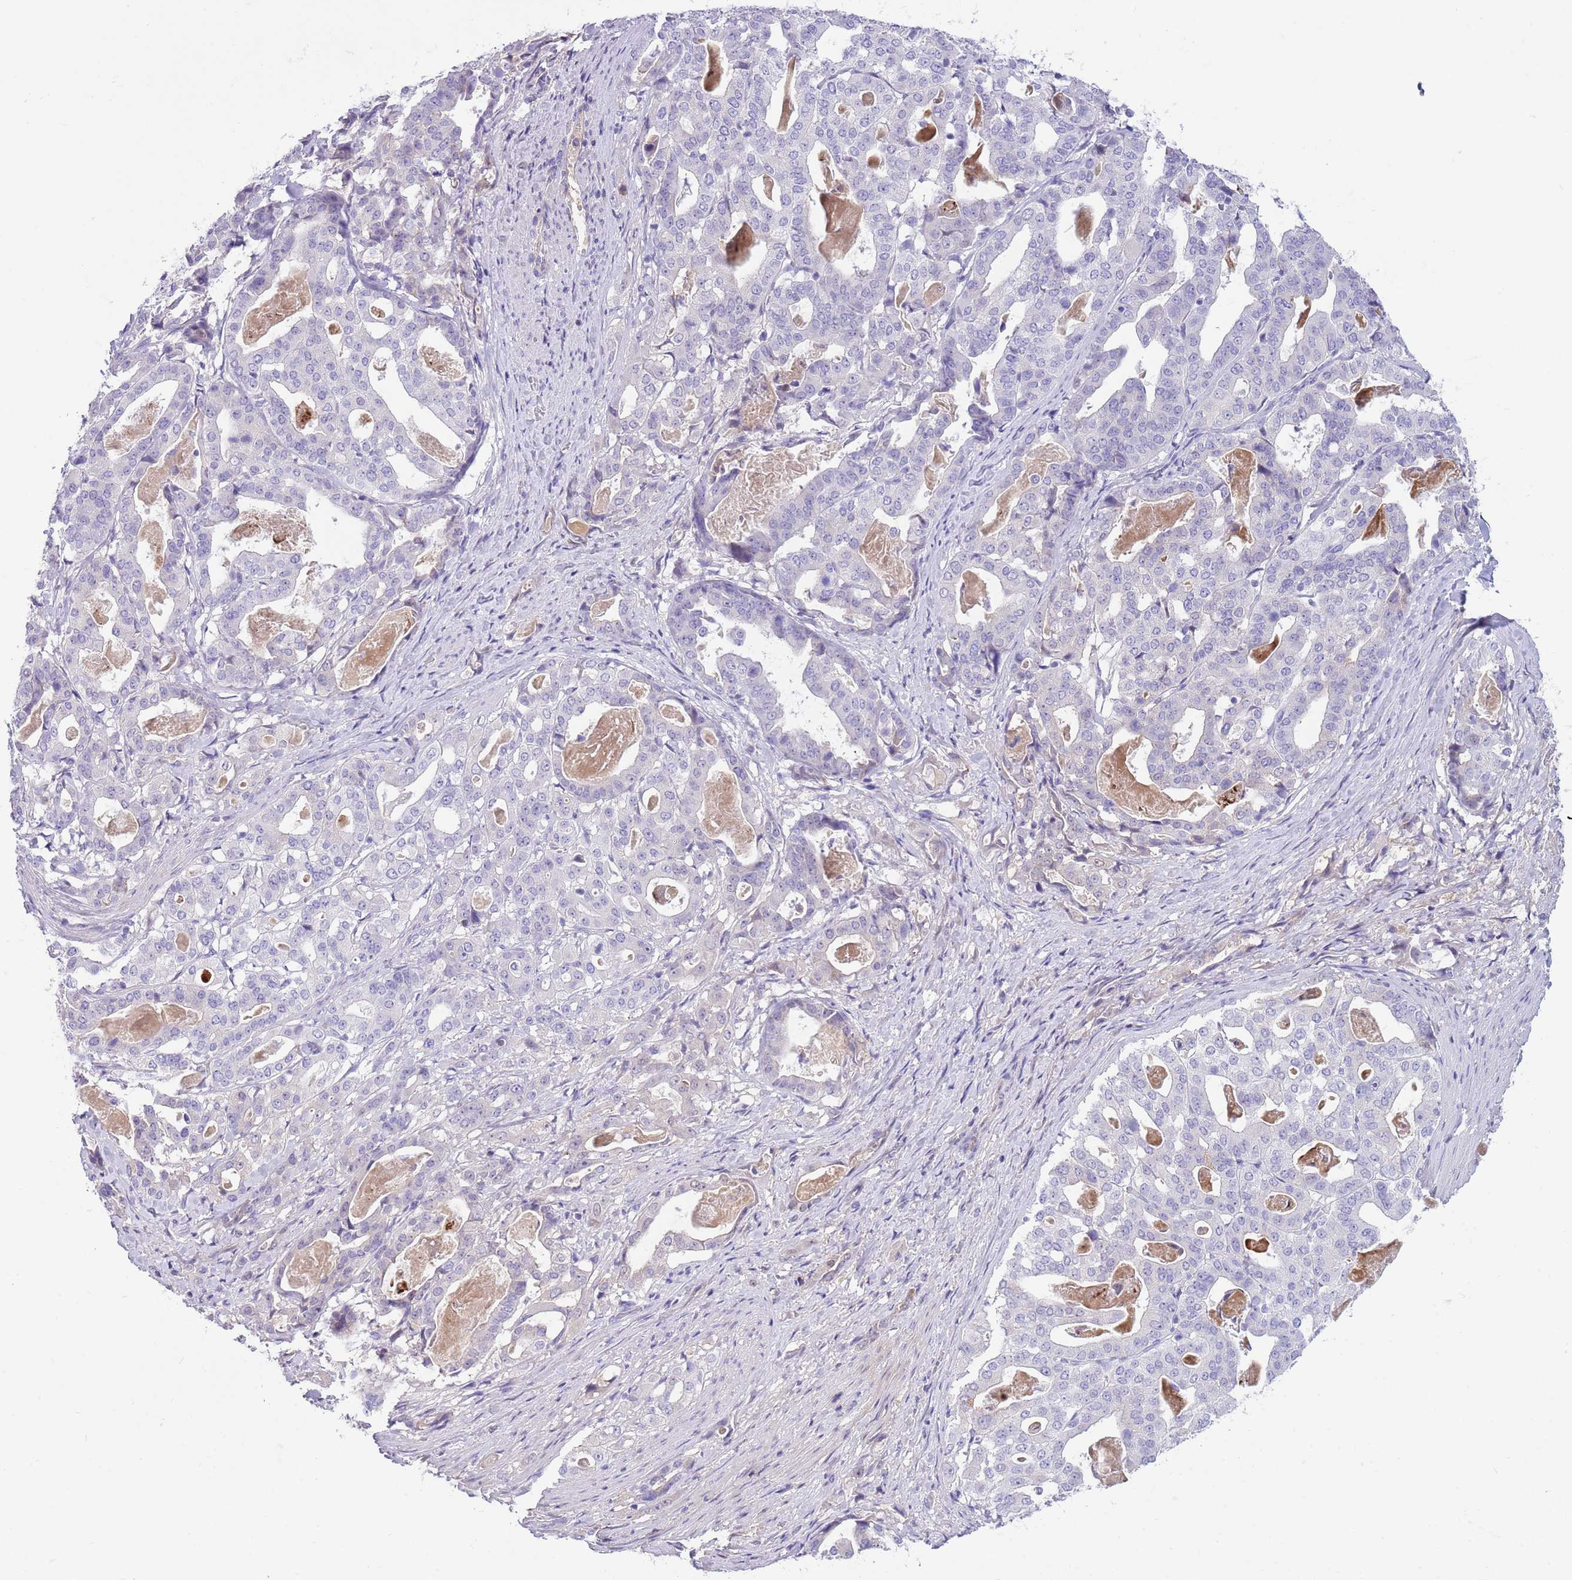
{"staining": {"intensity": "negative", "quantity": "none", "location": "none"}, "tissue": "stomach cancer", "cell_type": "Tumor cells", "image_type": "cancer", "snomed": [{"axis": "morphology", "description": "Adenocarcinoma, NOS"}, {"axis": "topography", "description": "Stomach"}], "caption": "Stomach cancer was stained to show a protein in brown. There is no significant expression in tumor cells.", "gene": "LEPROTL1", "patient": {"sex": "male", "age": 48}}